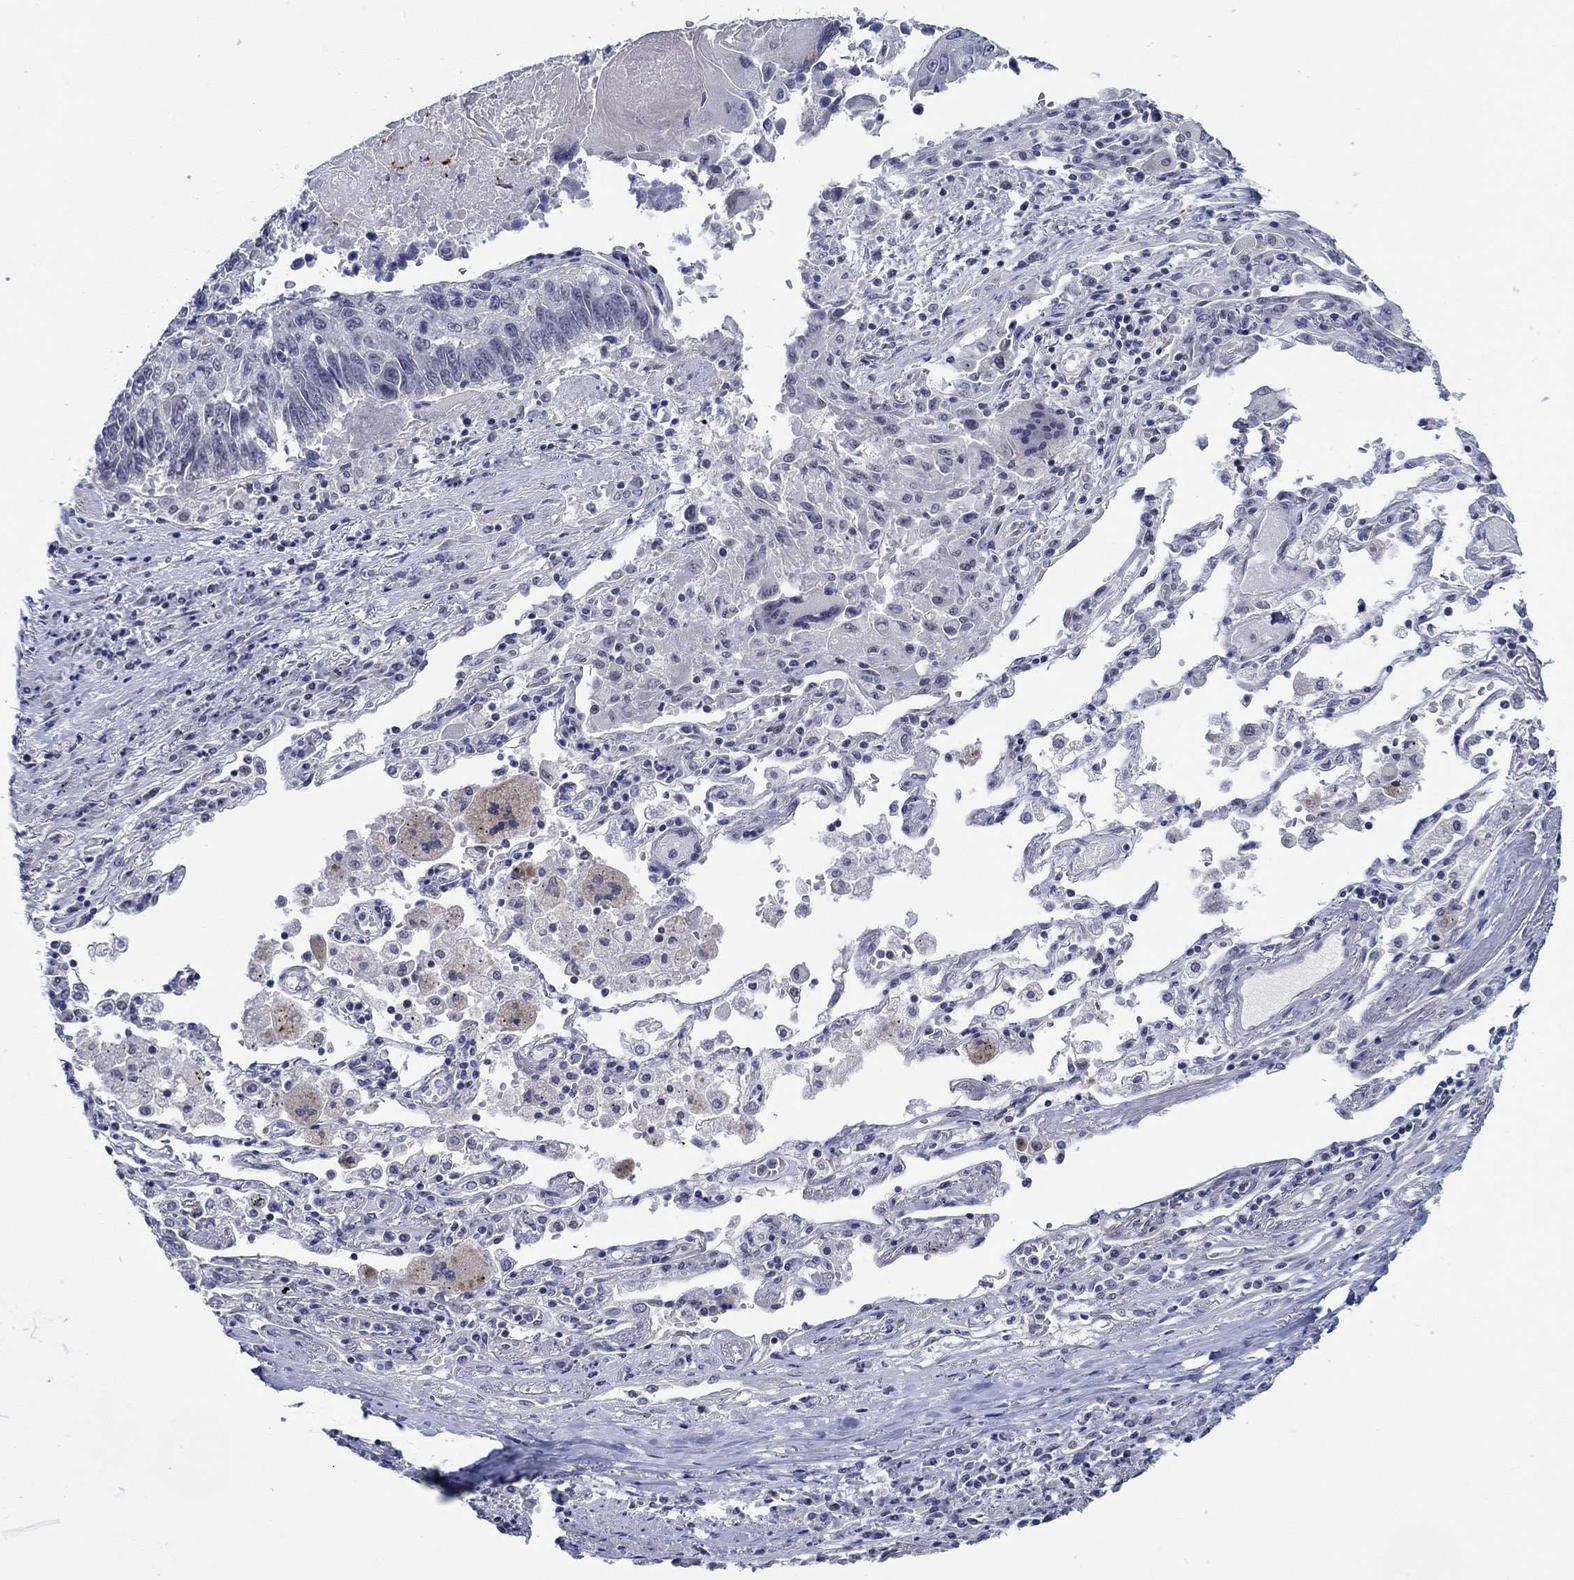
{"staining": {"intensity": "negative", "quantity": "none", "location": "none"}, "tissue": "lung cancer", "cell_type": "Tumor cells", "image_type": "cancer", "snomed": [{"axis": "morphology", "description": "Squamous cell carcinoma, NOS"}, {"axis": "topography", "description": "Lung"}], "caption": "DAB (3,3'-diaminobenzidine) immunohistochemical staining of human lung squamous cell carcinoma exhibits no significant staining in tumor cells.", "gene": "SLC34A1", "patient": {"sex": "male", "age": 73}}